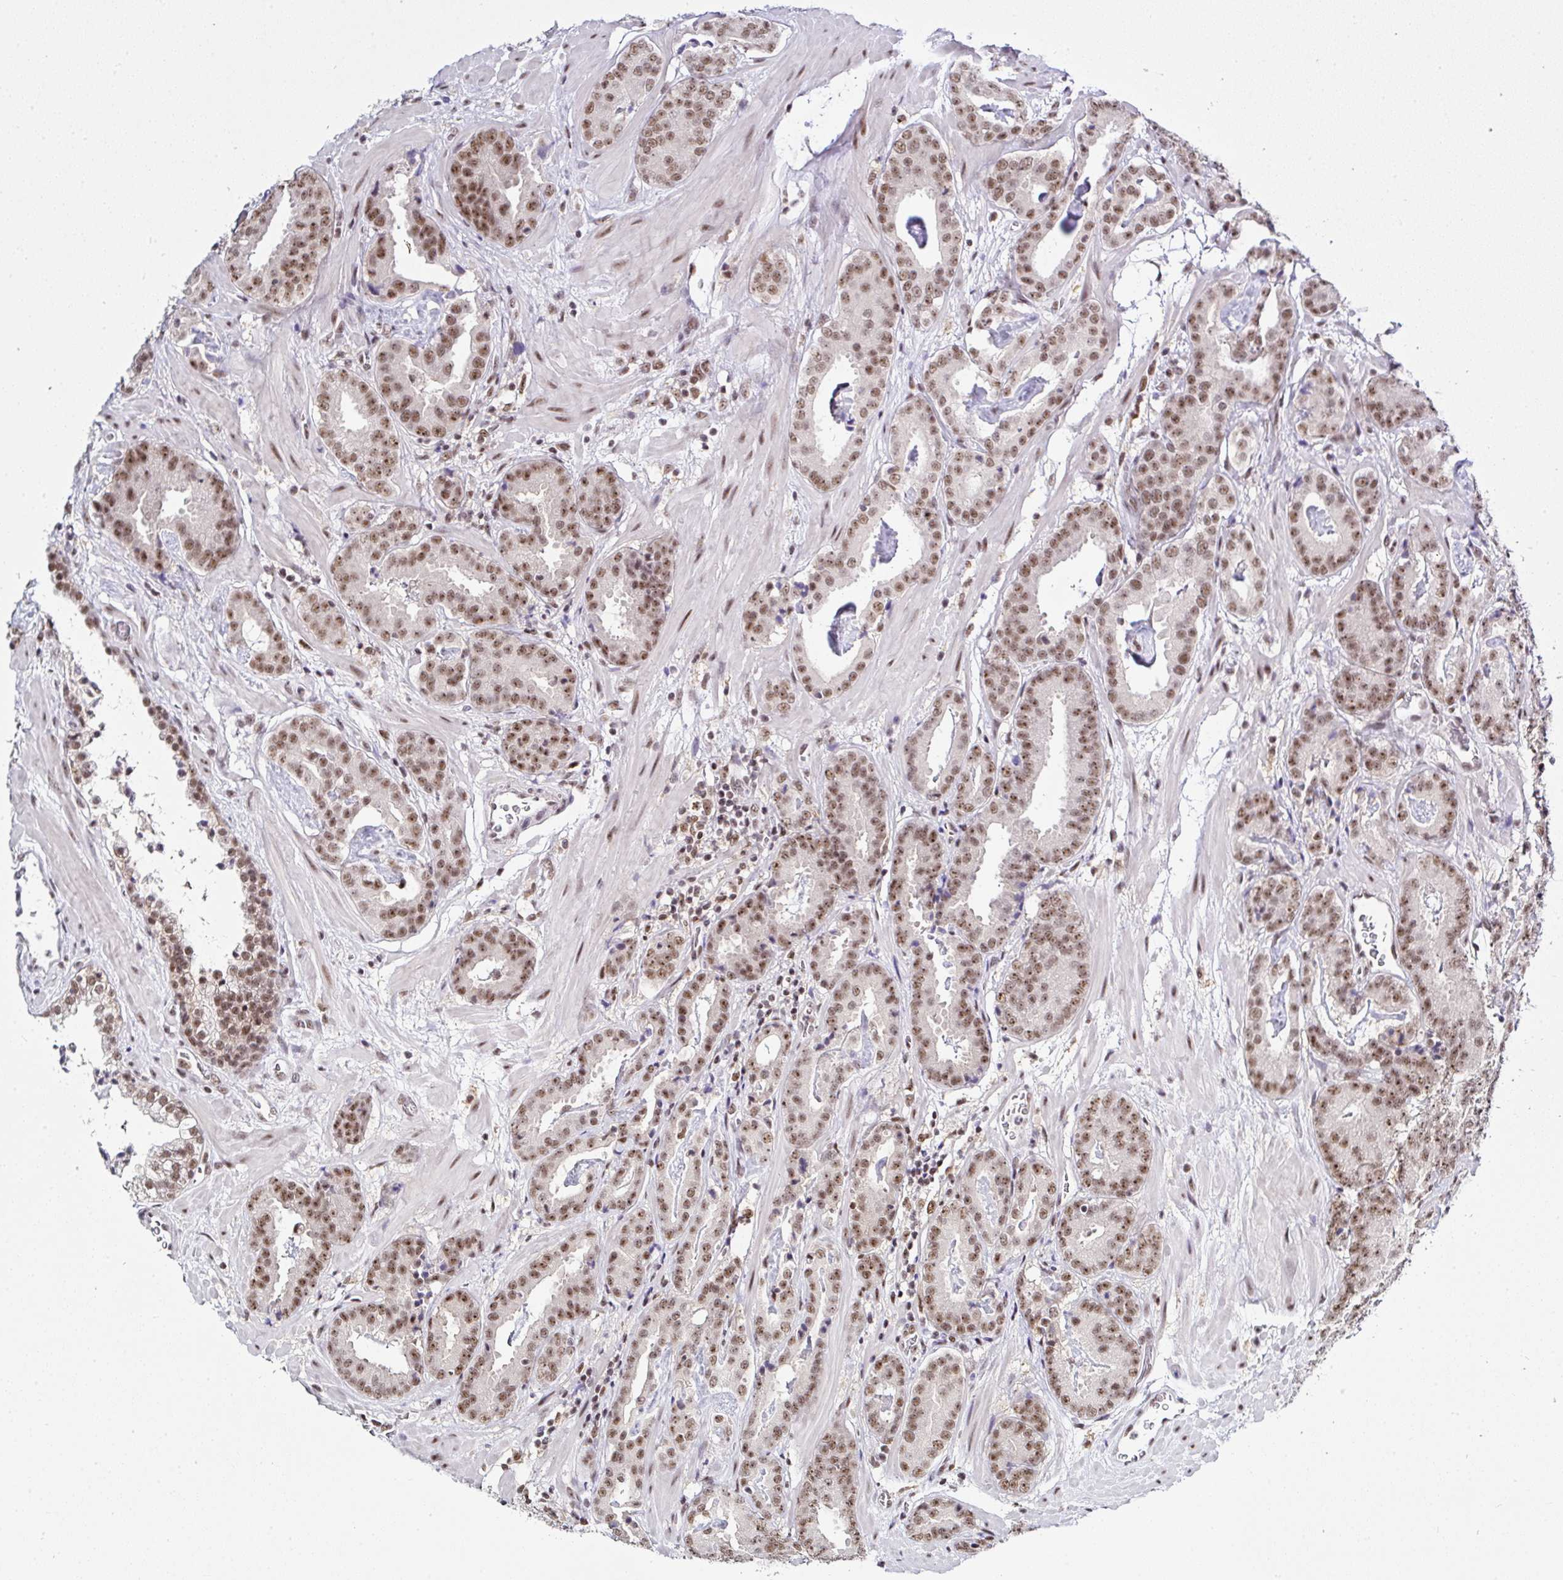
{"staining": {"intensity": "moderate", "quantity": ">75%", "location": "nuclear"}, "tissue": "prostate cancer", "cell_type": "Tumor cells", "image_type": "cancer", "snomed": [{"axis": "morphology", "description": "Adenocarcinoma, Low grade"}, {"axis": "topography", "description": "Prostate"}], "caption": "Immunohistochemistry micrograph of human prostate low-grade adenocarcinoma stained for a protein (brown), which displays medium levels of moderate nuclear staining in approximately >75% of tumor cells.", "gene": "PTPN2", "patient": {"sex": "male", "age": 62}}